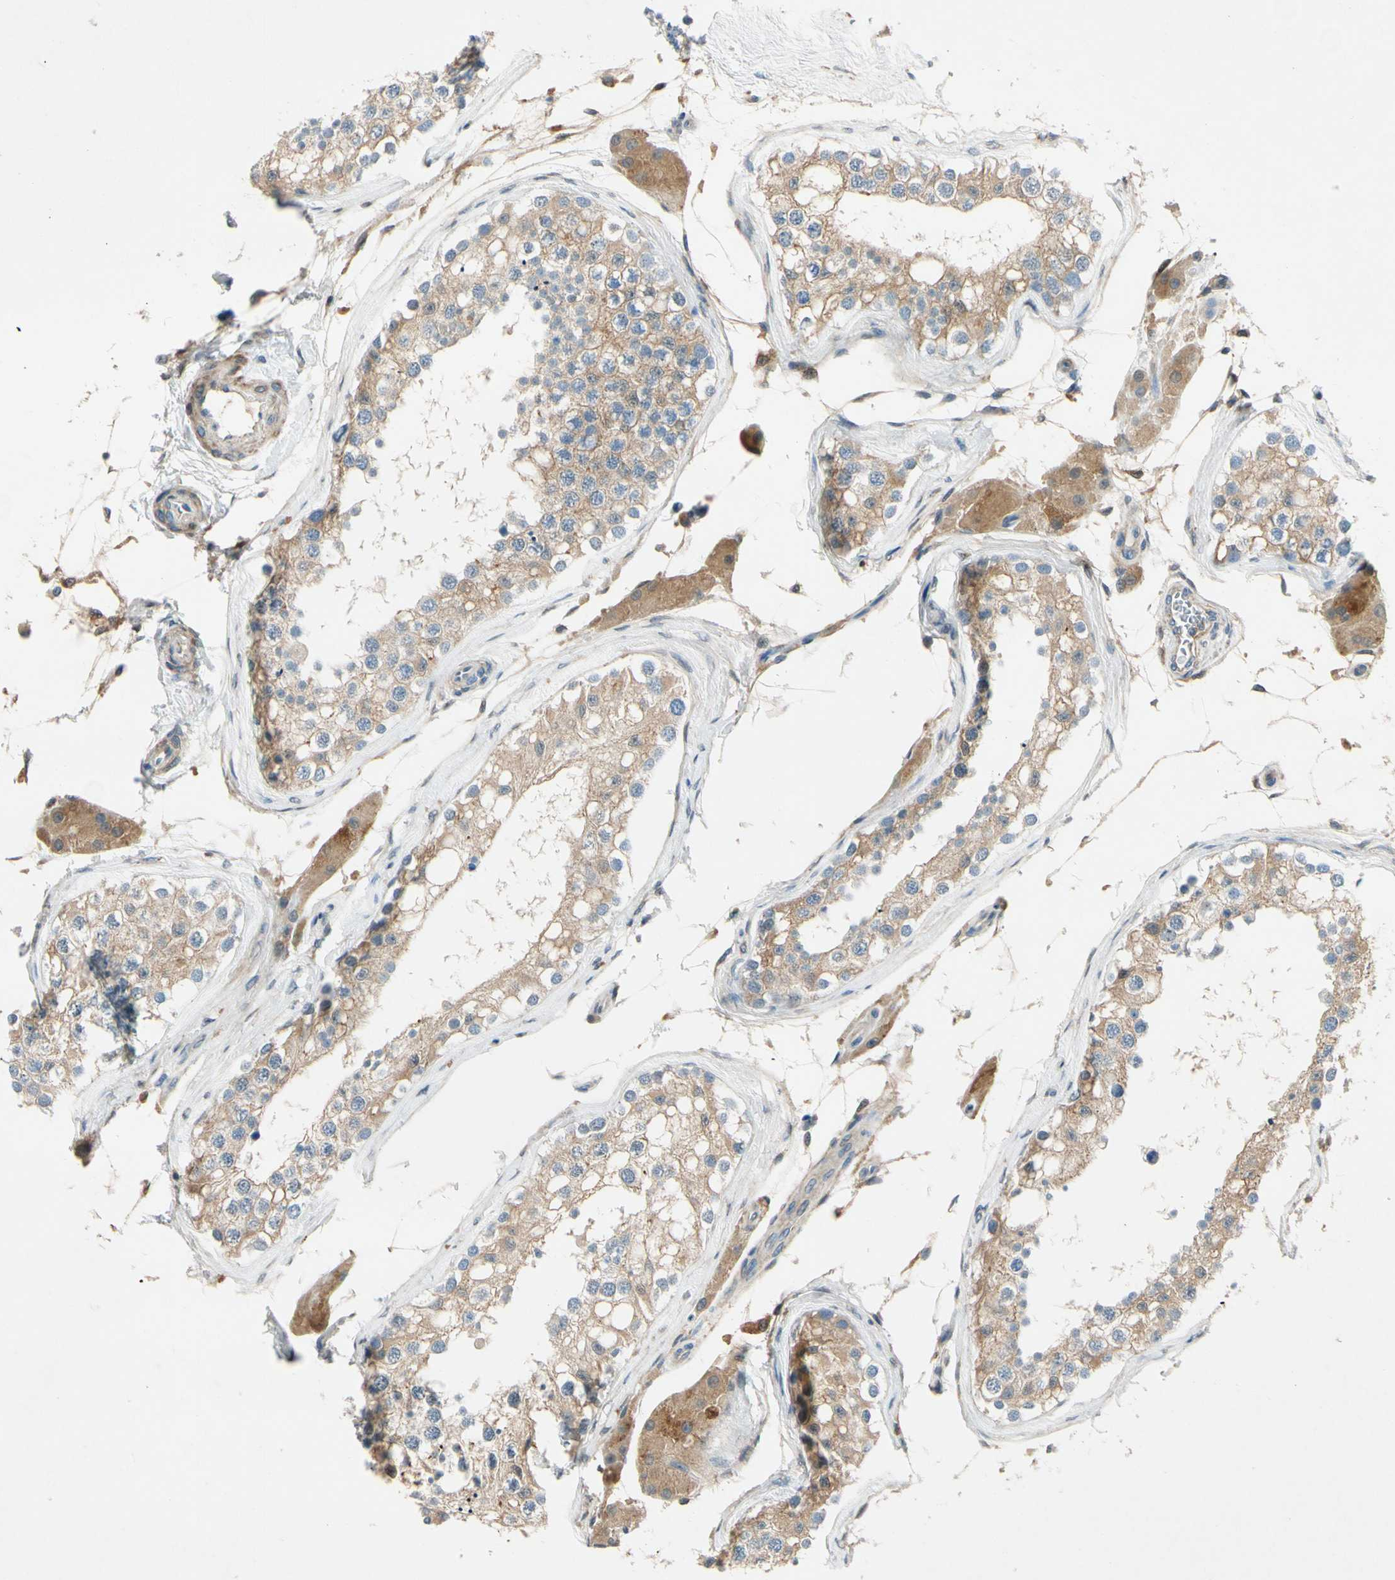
{"staining": {"intensity": "weak", "quantity": ">75%", "location": "cytoplasmic/membranous"}, "tissue": "testis", "cell_type": "Cells in seminiferous ducts", "image_type": "normal", "snomed": [{"axis": "morphology", "description": "Normal tissue, NOS"}, {"axis": "topography", "description": "Testis"}], "caption": "Protein staining of benign testis exhibits weak cytoplasmic/membranous staining in about >75% of cells in seminiferous ducts.", "gene": "WIPI1", "patient": {"sex": "male", "age": 68}}